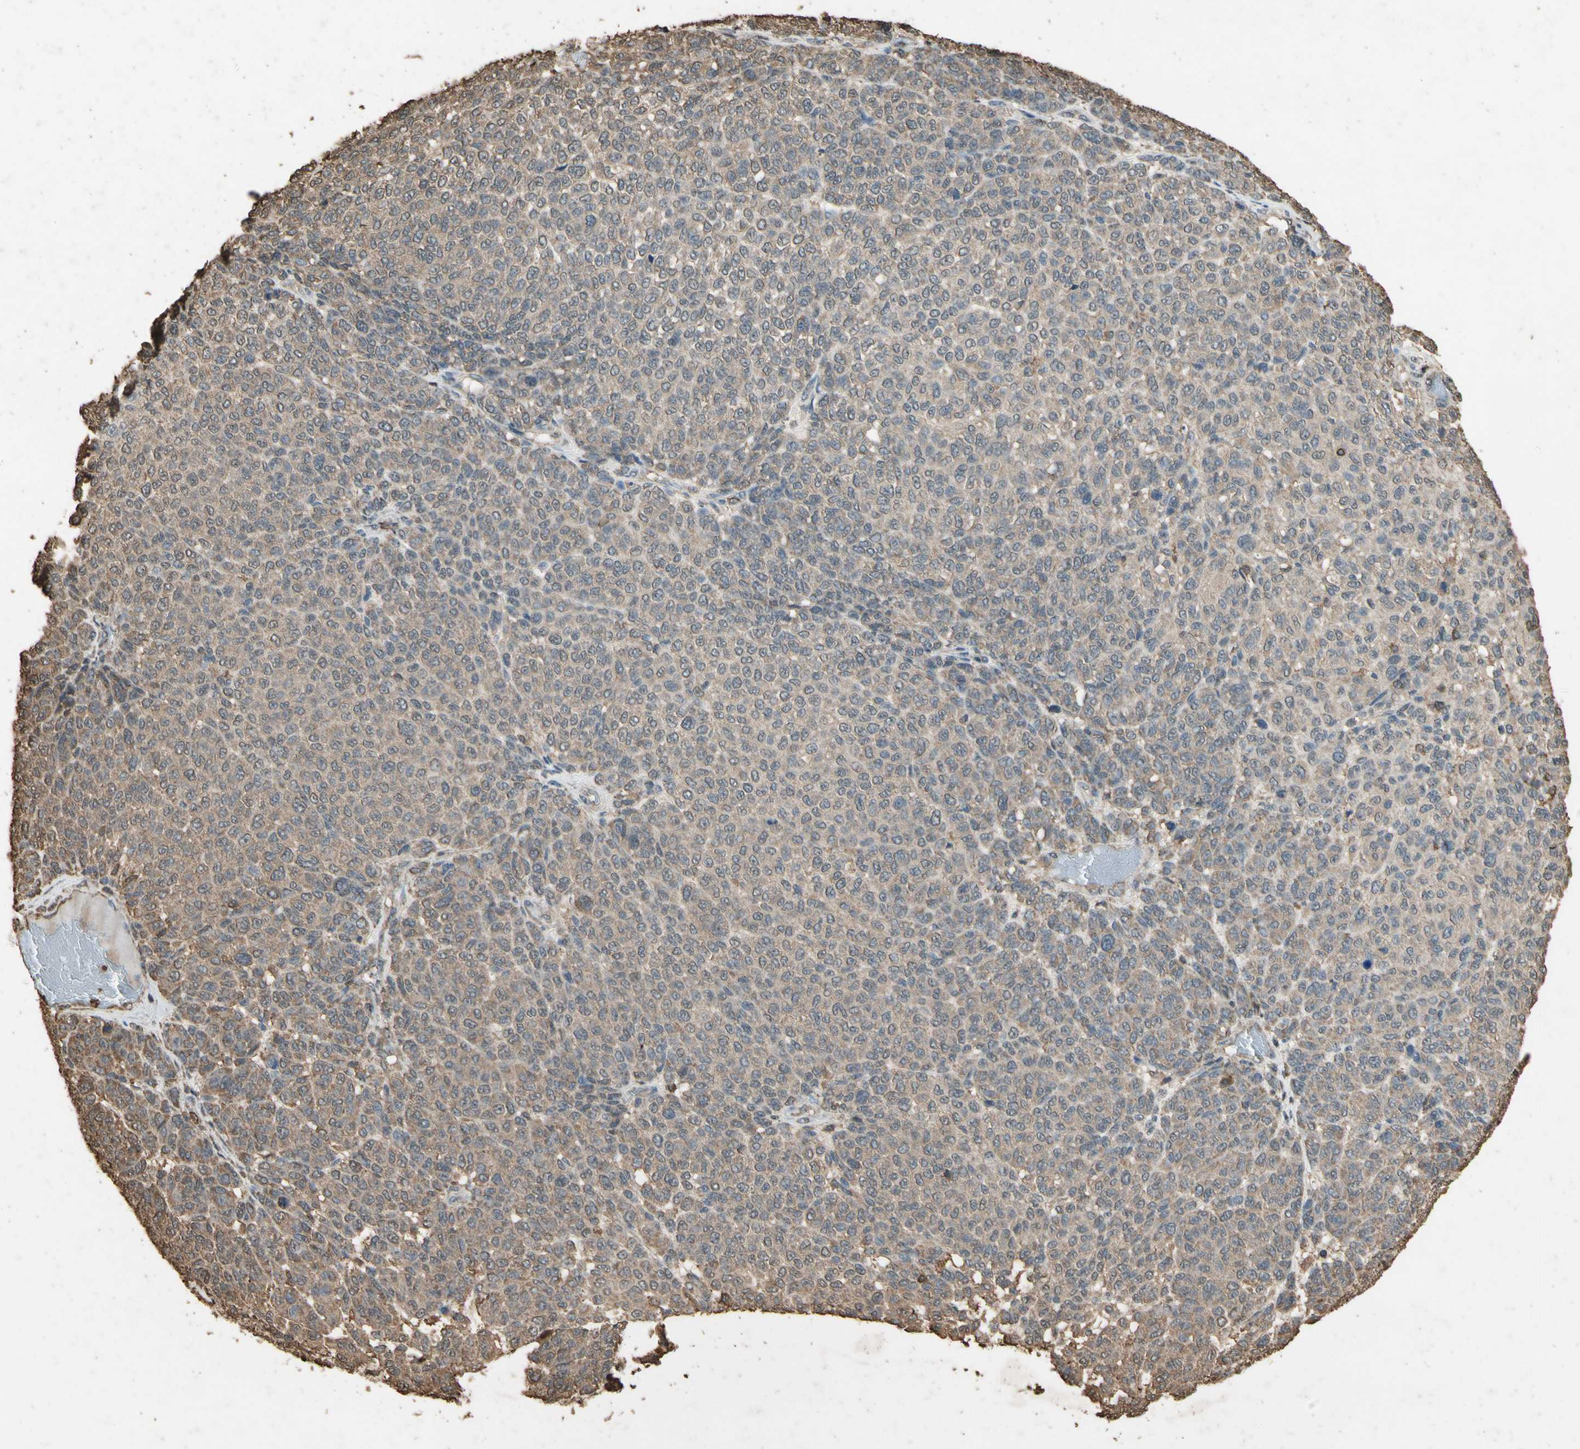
{"staining": {"intensity": "weak", "quantity": ">75%", "location": "cytoplasmic/membranous"}, "tissue": "melanoma", "cell_type": "Tumor cells", "image_type": "cancer", "snomed": [{"axis": "morphology", "description": "Malignant melanoma, NOS"}, {"axis": "topography", "description": "Skin"}], "caption": "Human malignant melanoma stained for a protein (brown) demonstrates weak cytoplasmic/membranous positive expression in about >75% of tumor cells.", "gene": "TNFSF13B", "patient": {"sex": "male", "age": 59}}